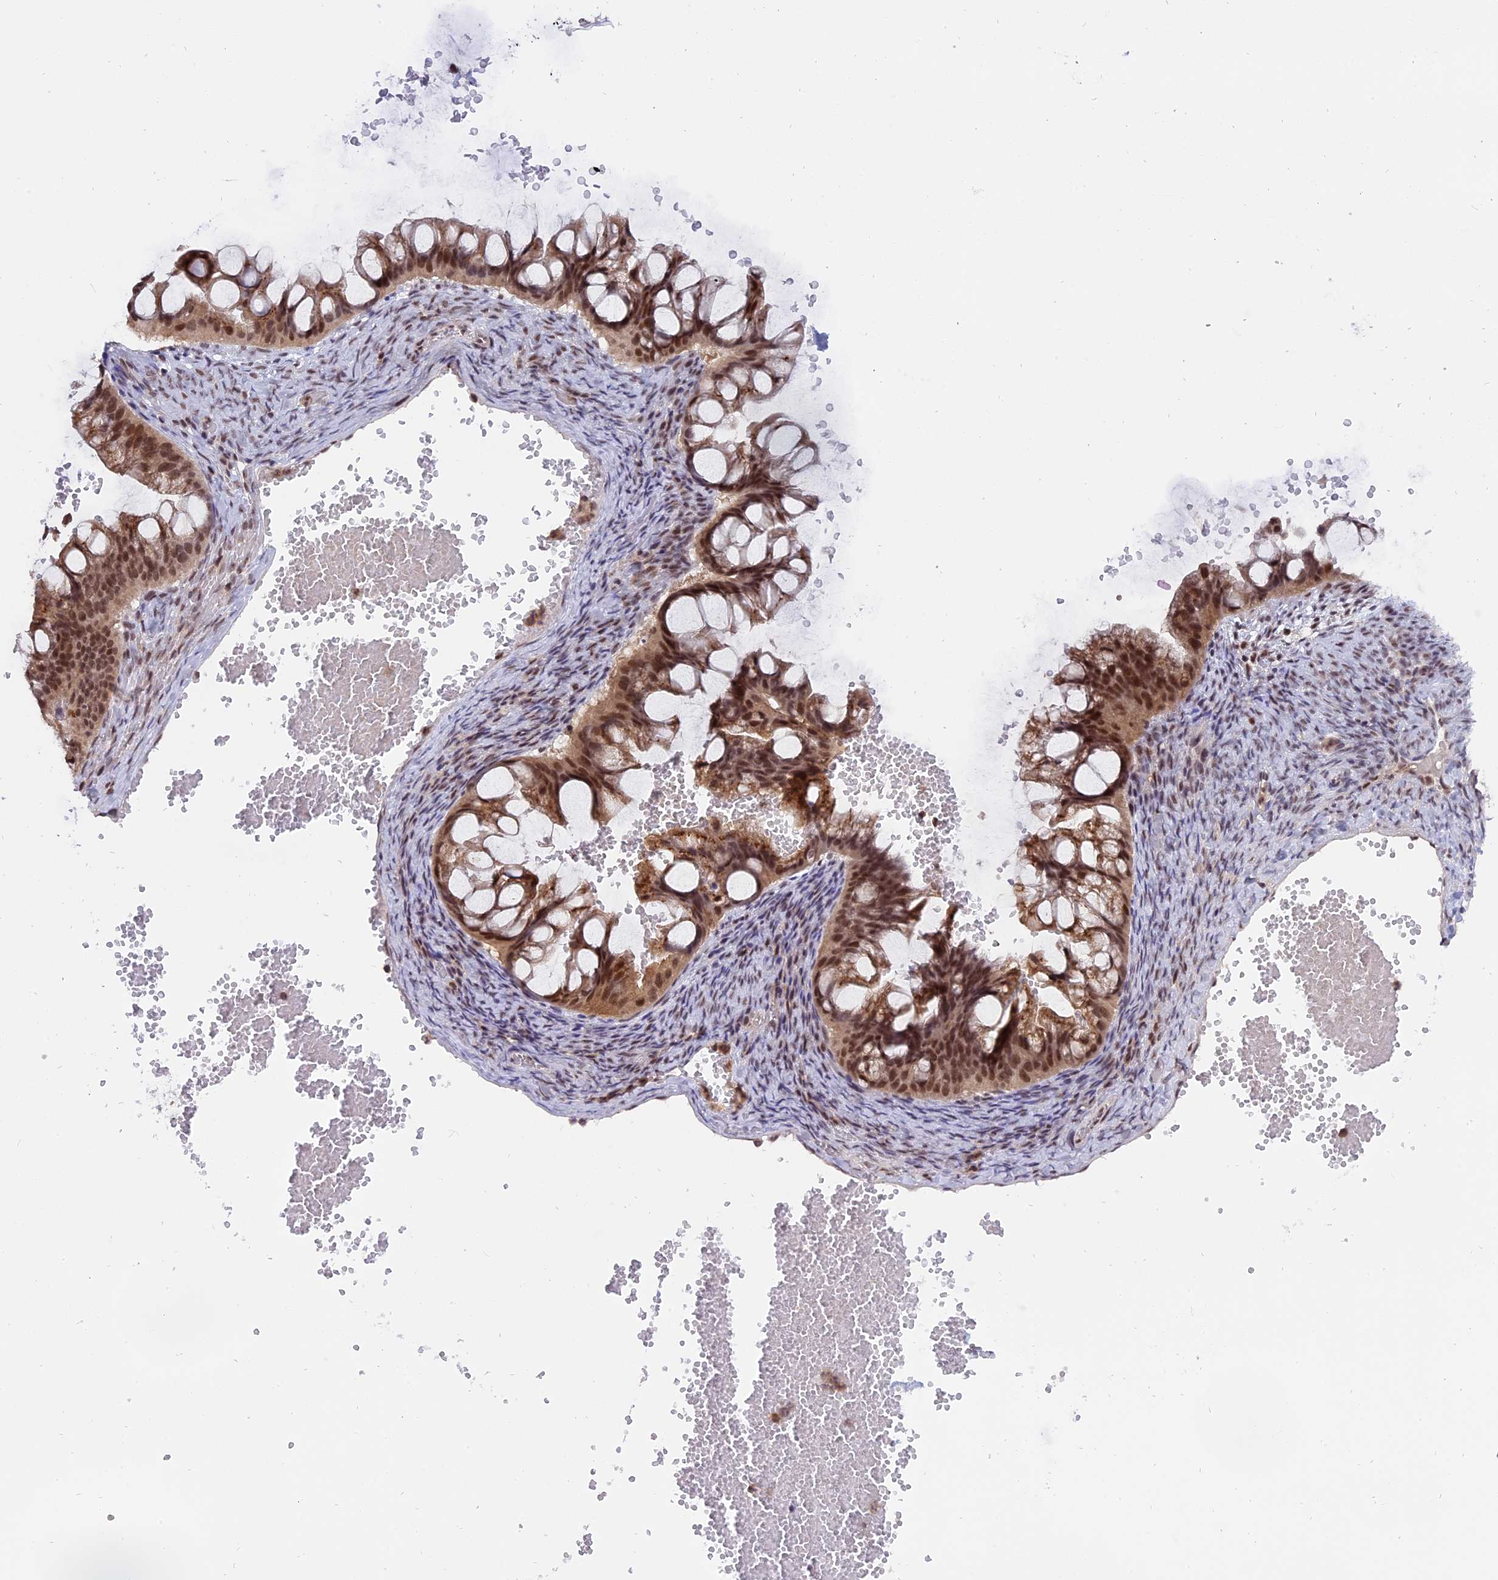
{"staining": {"intensity": "moderate", "quantity": ">75%", "location": "nuclear"}, "tissue": "ovarian cancer", "cell_type": "Tumor cells", "image_type": "cancer", "snomed": [{"axis": "morphology", "description": "Cystadenocarcinoma, mucinous, NOS"}, {"axis": "topography", "description": "Ovary"}], "caption": "Ovarian cancer (mucinous cystadenocarcinoma) stained with DAB IHC reveals medium levels of moderate nuclear positivity in about >75% of tumor cells.", "gene": "TADA3", "patient": {"sex": "female", "age": 73}}